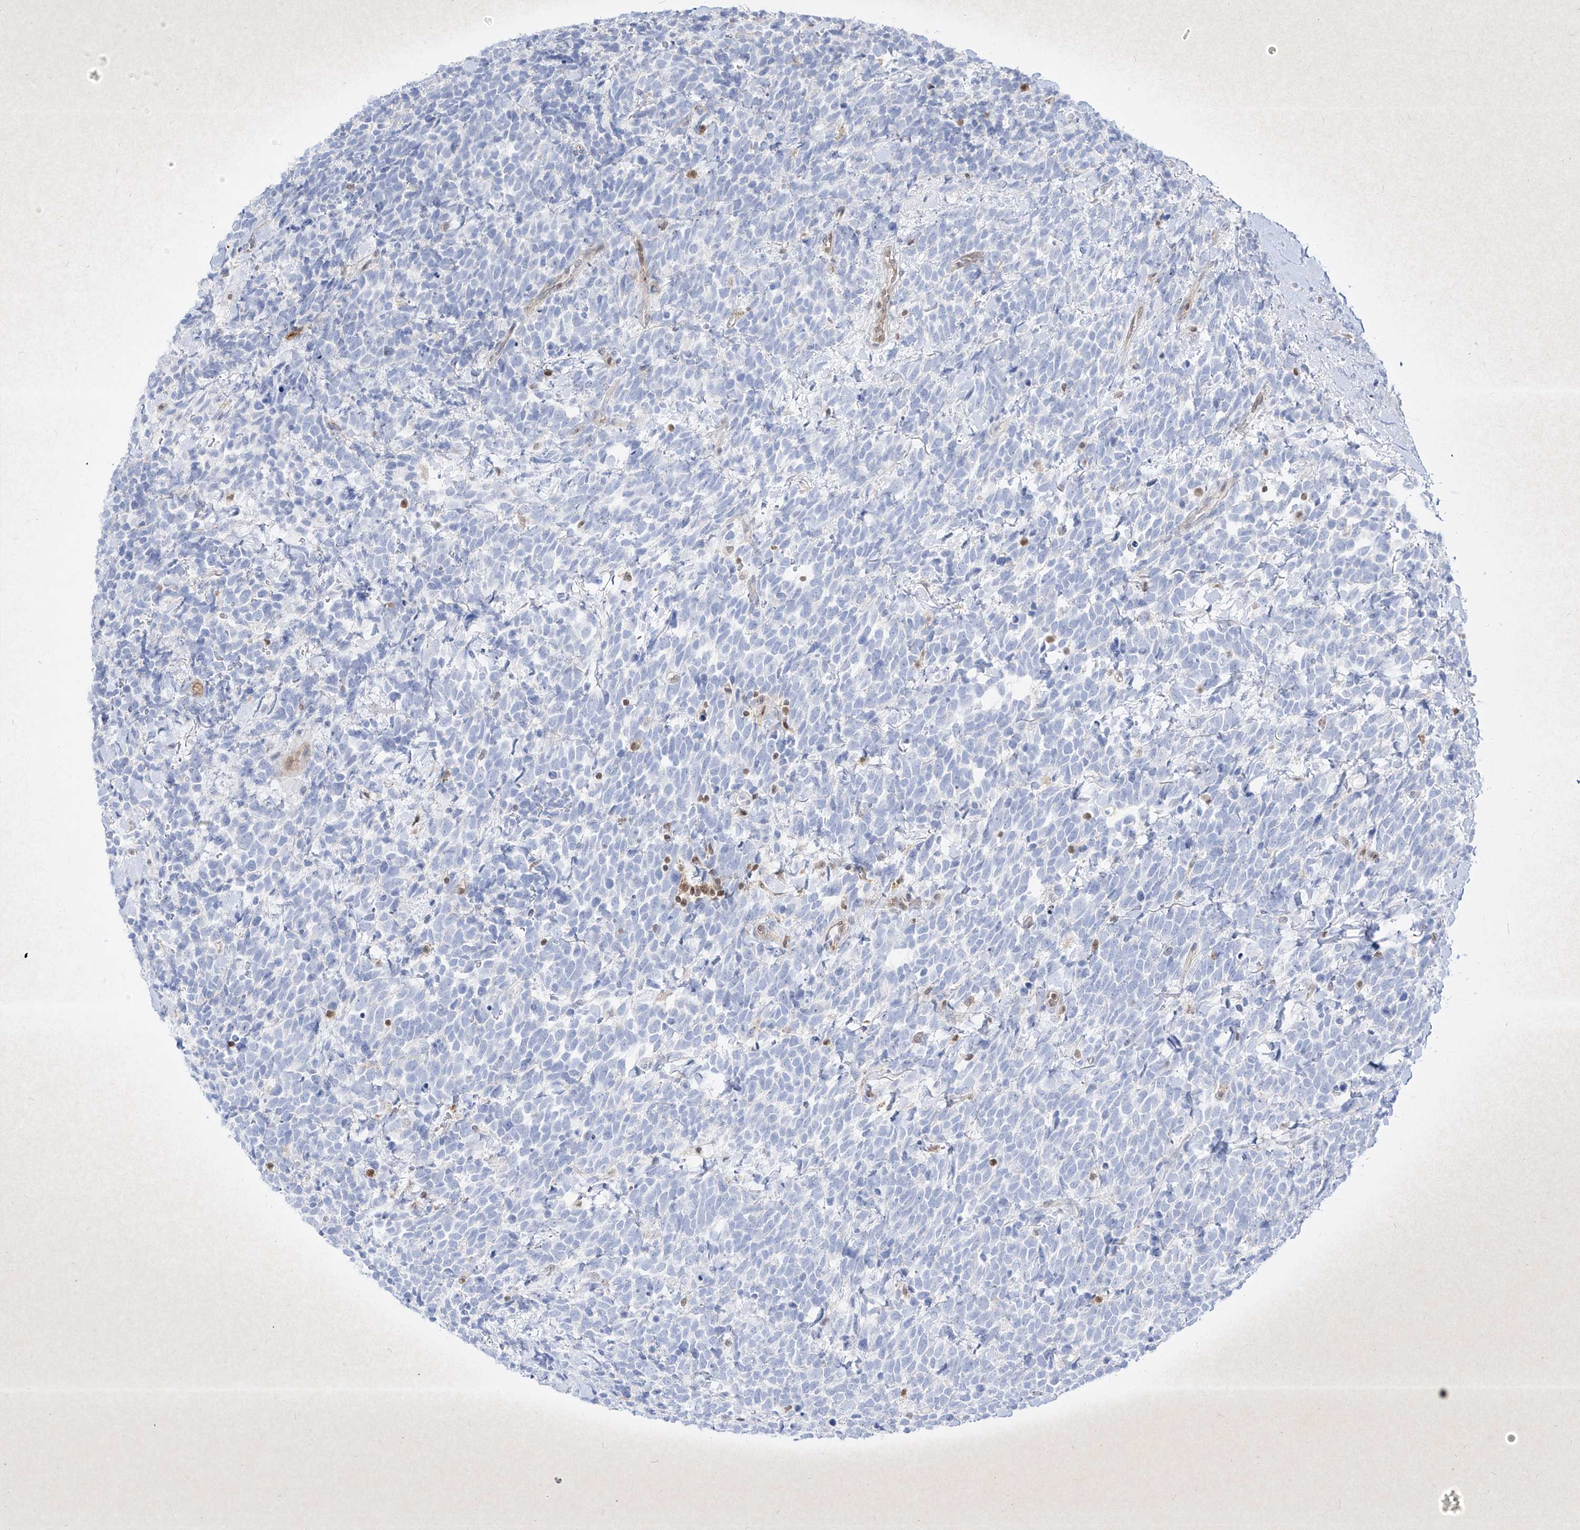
{"staining": {"intensity": "negative", "quantity": "none", "location": "none"}, "tissue": "urothelial cancer", "cell_type": "Tumor cells", "image_type": "cancer", "snomed": [{"axis": "morphology", "description": "Urothelial carcinoma, High grade"}, {"axis": "topography", "description": "Urinary bladder"}], "caption": "High-grade urothelial carcinoma stained for a protein using immunohistochemistry (IHC) displays no expression tumor cells.", "gene": "PSMB10", "patient": {"sex": "female", "age": 82}}